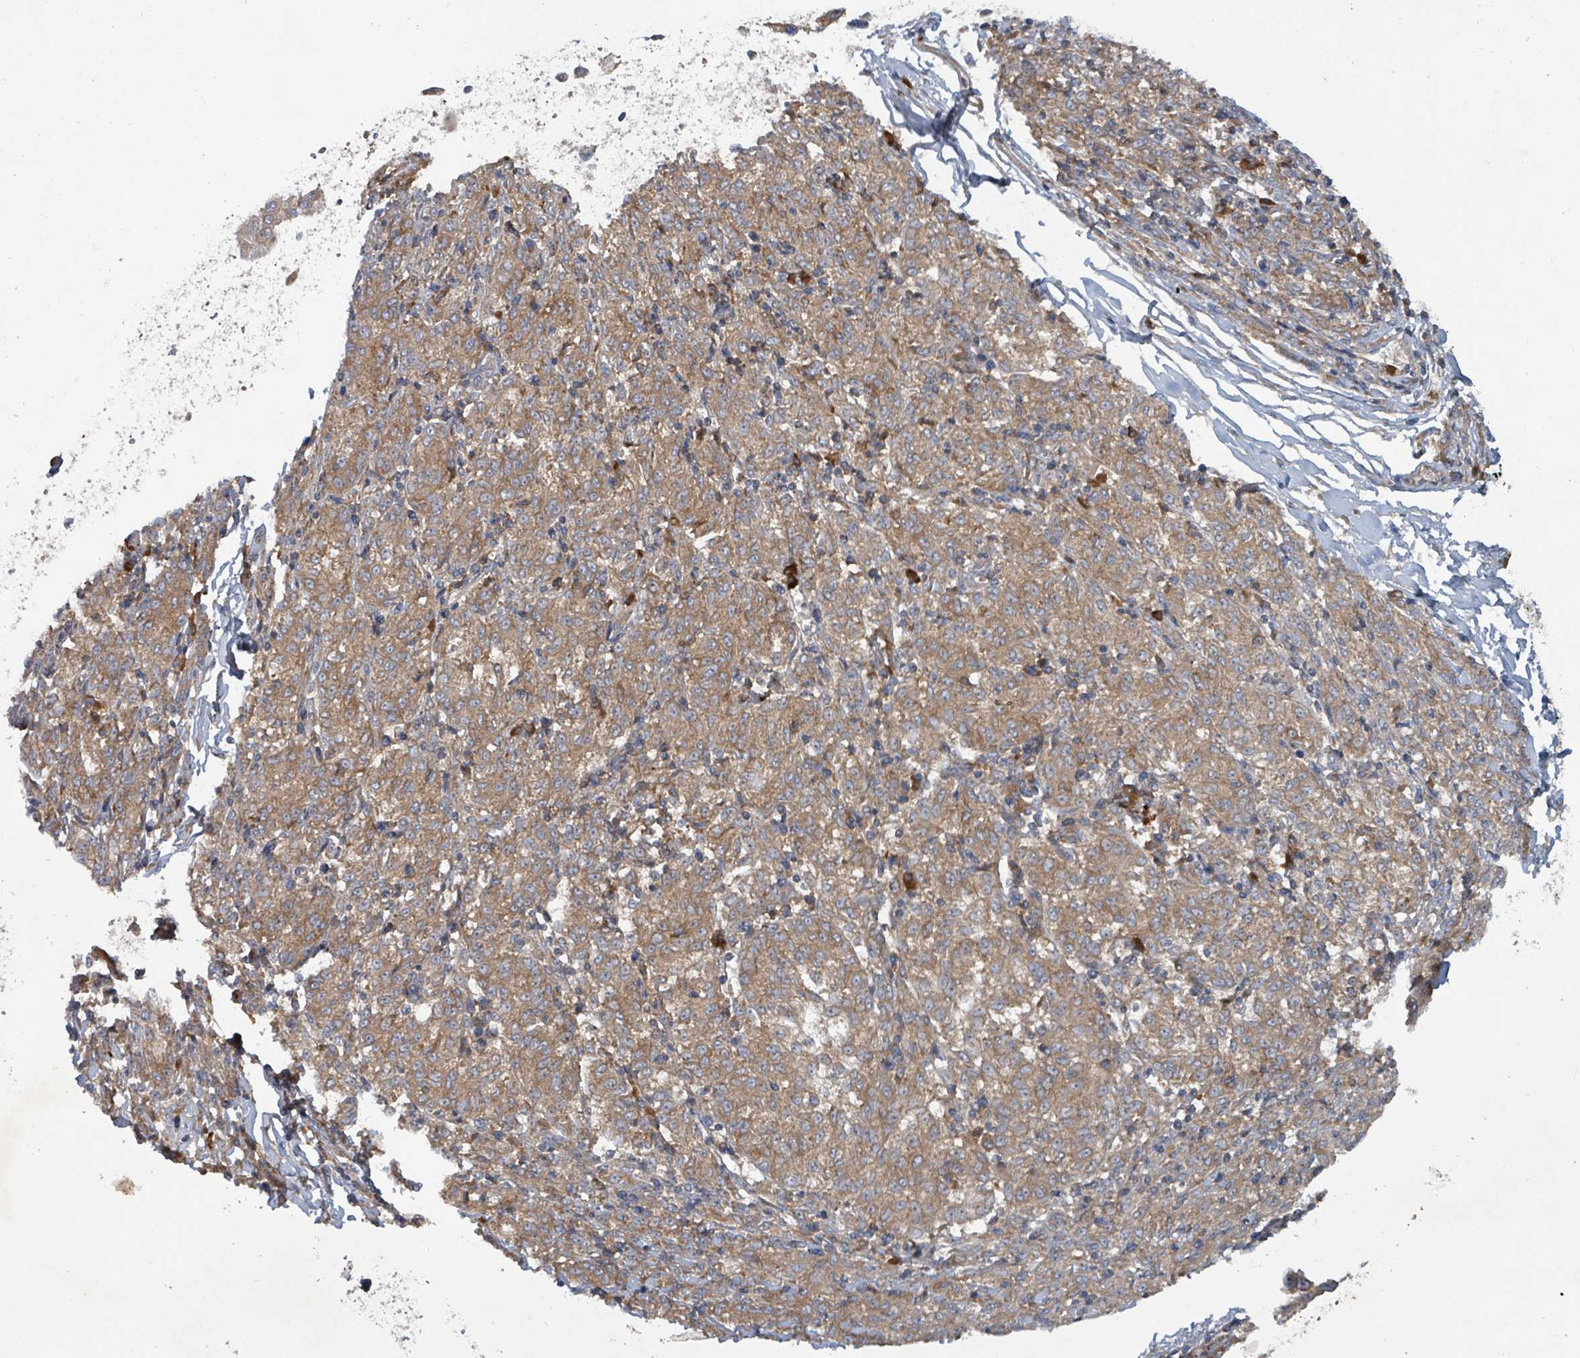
{"staining": {"intensity": "moderate", "quantity": ">75%", "location": "cytoplasmic/membranous"}, "tissue": "melanoma", "cell_type": "Tumor cells", "image_type": "cancer", "snomed": [{"axis": "morphology", "description": "Malignant melanoma, NOS"}, {"axis": "topography", "description": "Skin"}], "caption": "Human malignant melanoma stained with a brown dye reveals moderate cytoplasmic/membranous positive expression in approximately >75% of tumor cells.", "gene": "OR51E1", "patient": {"sex": "female", "age": 72}}